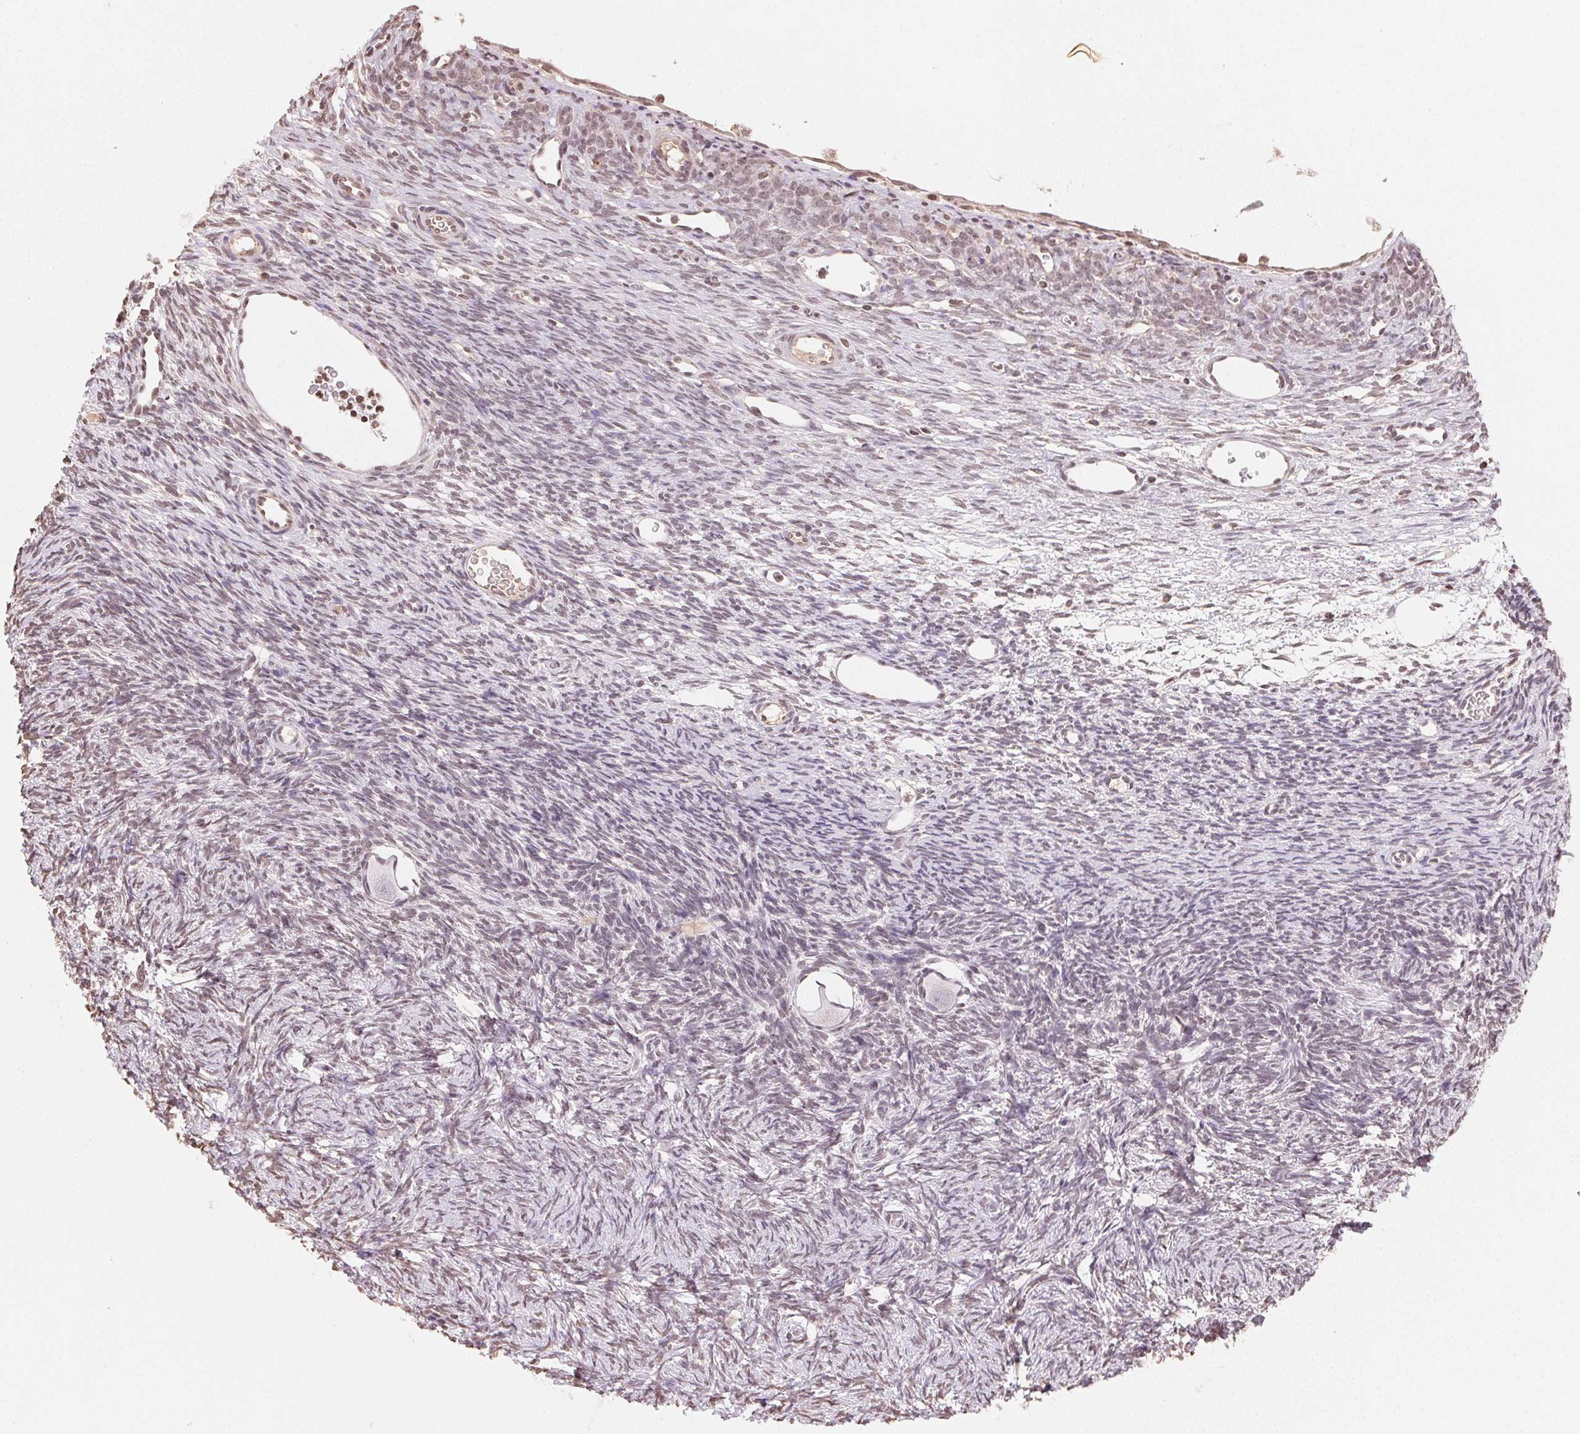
{"staining": {"intensity": "negative", "quantity": "none", "location": "none"}, "tissue": "ovary", "cell_type": "Follicle cells", "image_type": "normal", "snomed": [{"axis": "morphology", "description": "Normal tissue, NOS"}, {"axis": "topography", "description": "Ovary"}], "caption": "A high-resolution photomicrograph shows immunohistochemistry (IHC) staining of normal ovary, which shows no significant positivity in follicle cells. Nuclei are stained in blue.", "gene": "TBP", "patient": {"sex": "female", "age": 34}}